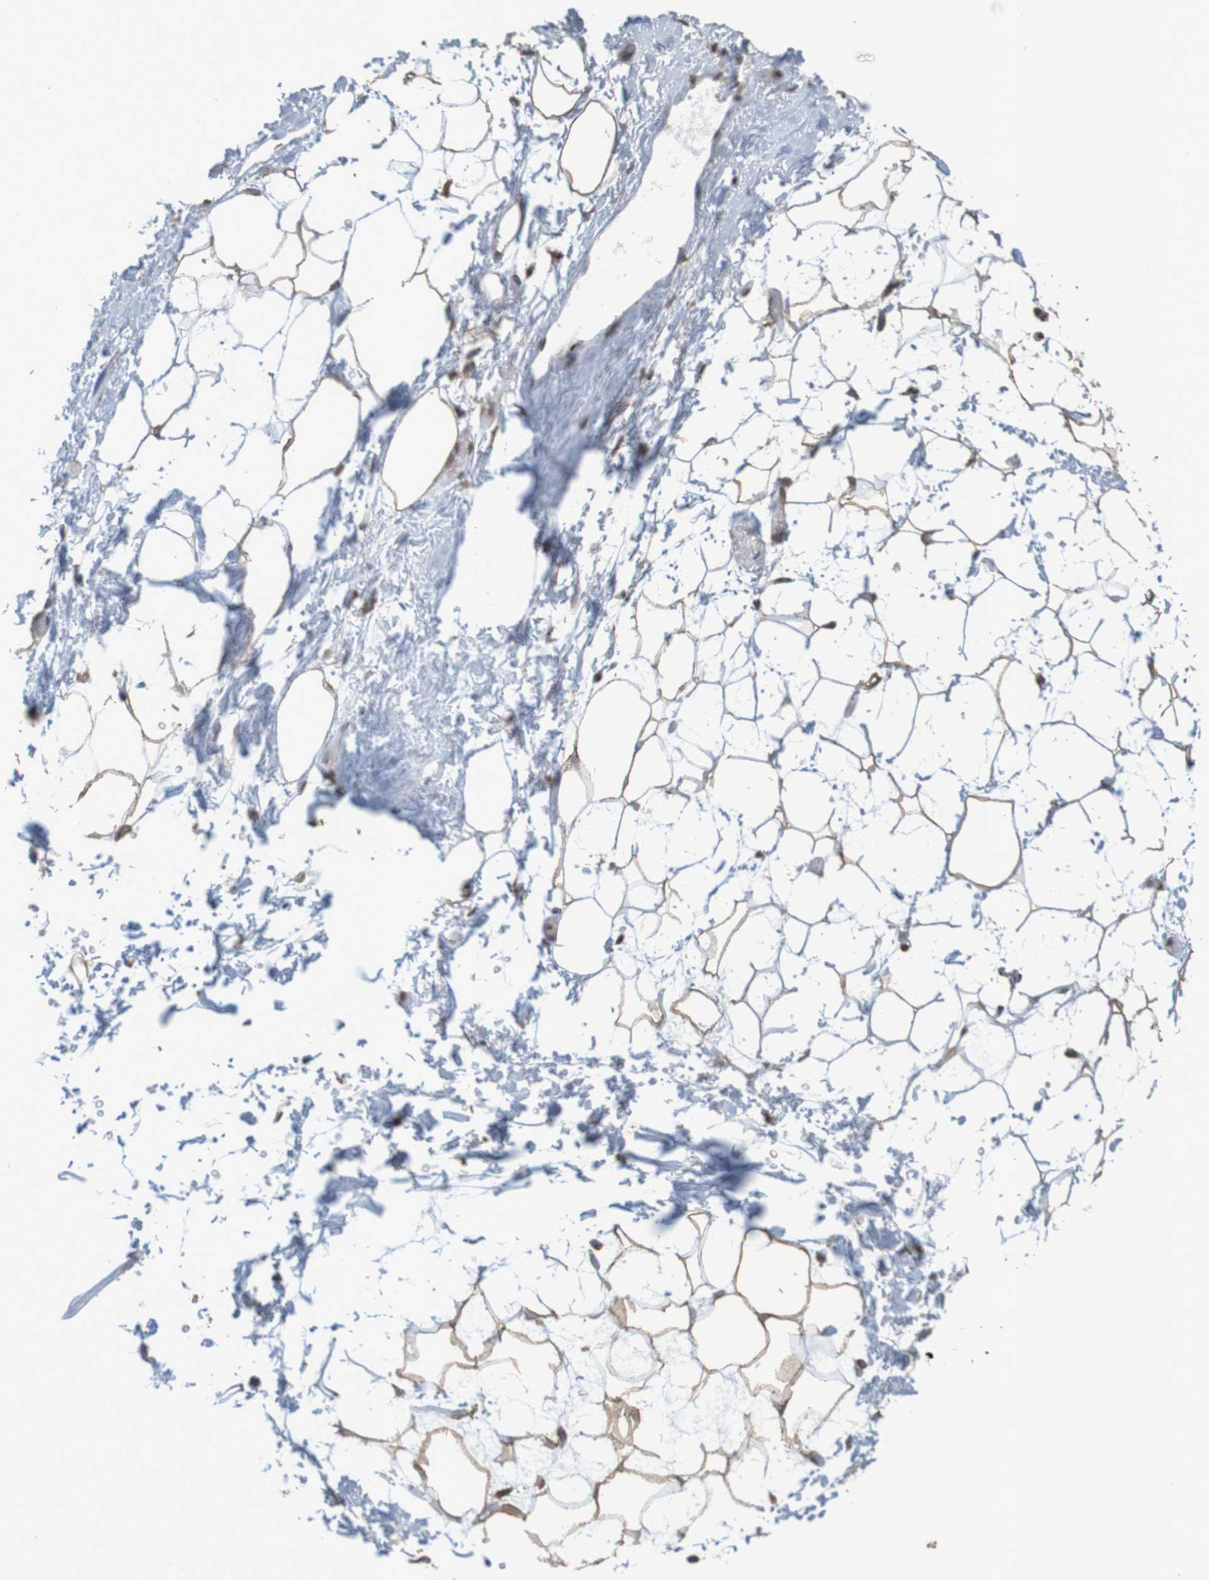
{"staining": {"intensity": "weak", "quantity": "25%-75%", "location": "cytoplasmic/membranous"}, "tissue": "adipose tissue", "cell_type": "Adipocytes", "image_type": "normal", "snomed": [{"axis": "morphology", "description": "Normal tissue, NOS"}, {"axis": "topography", "description": "Soft tissue"}], "caption": "Immunohistochemical staining of normal human adipose tissue shows low levels of weak cytoplasmic/membranous positivity in approximately 25%-75% of adipocytes. (IHC, brightfield microscopy, high magnification).", "gene": "GFI1", "patient": {"sex": "male", "age": 72}}